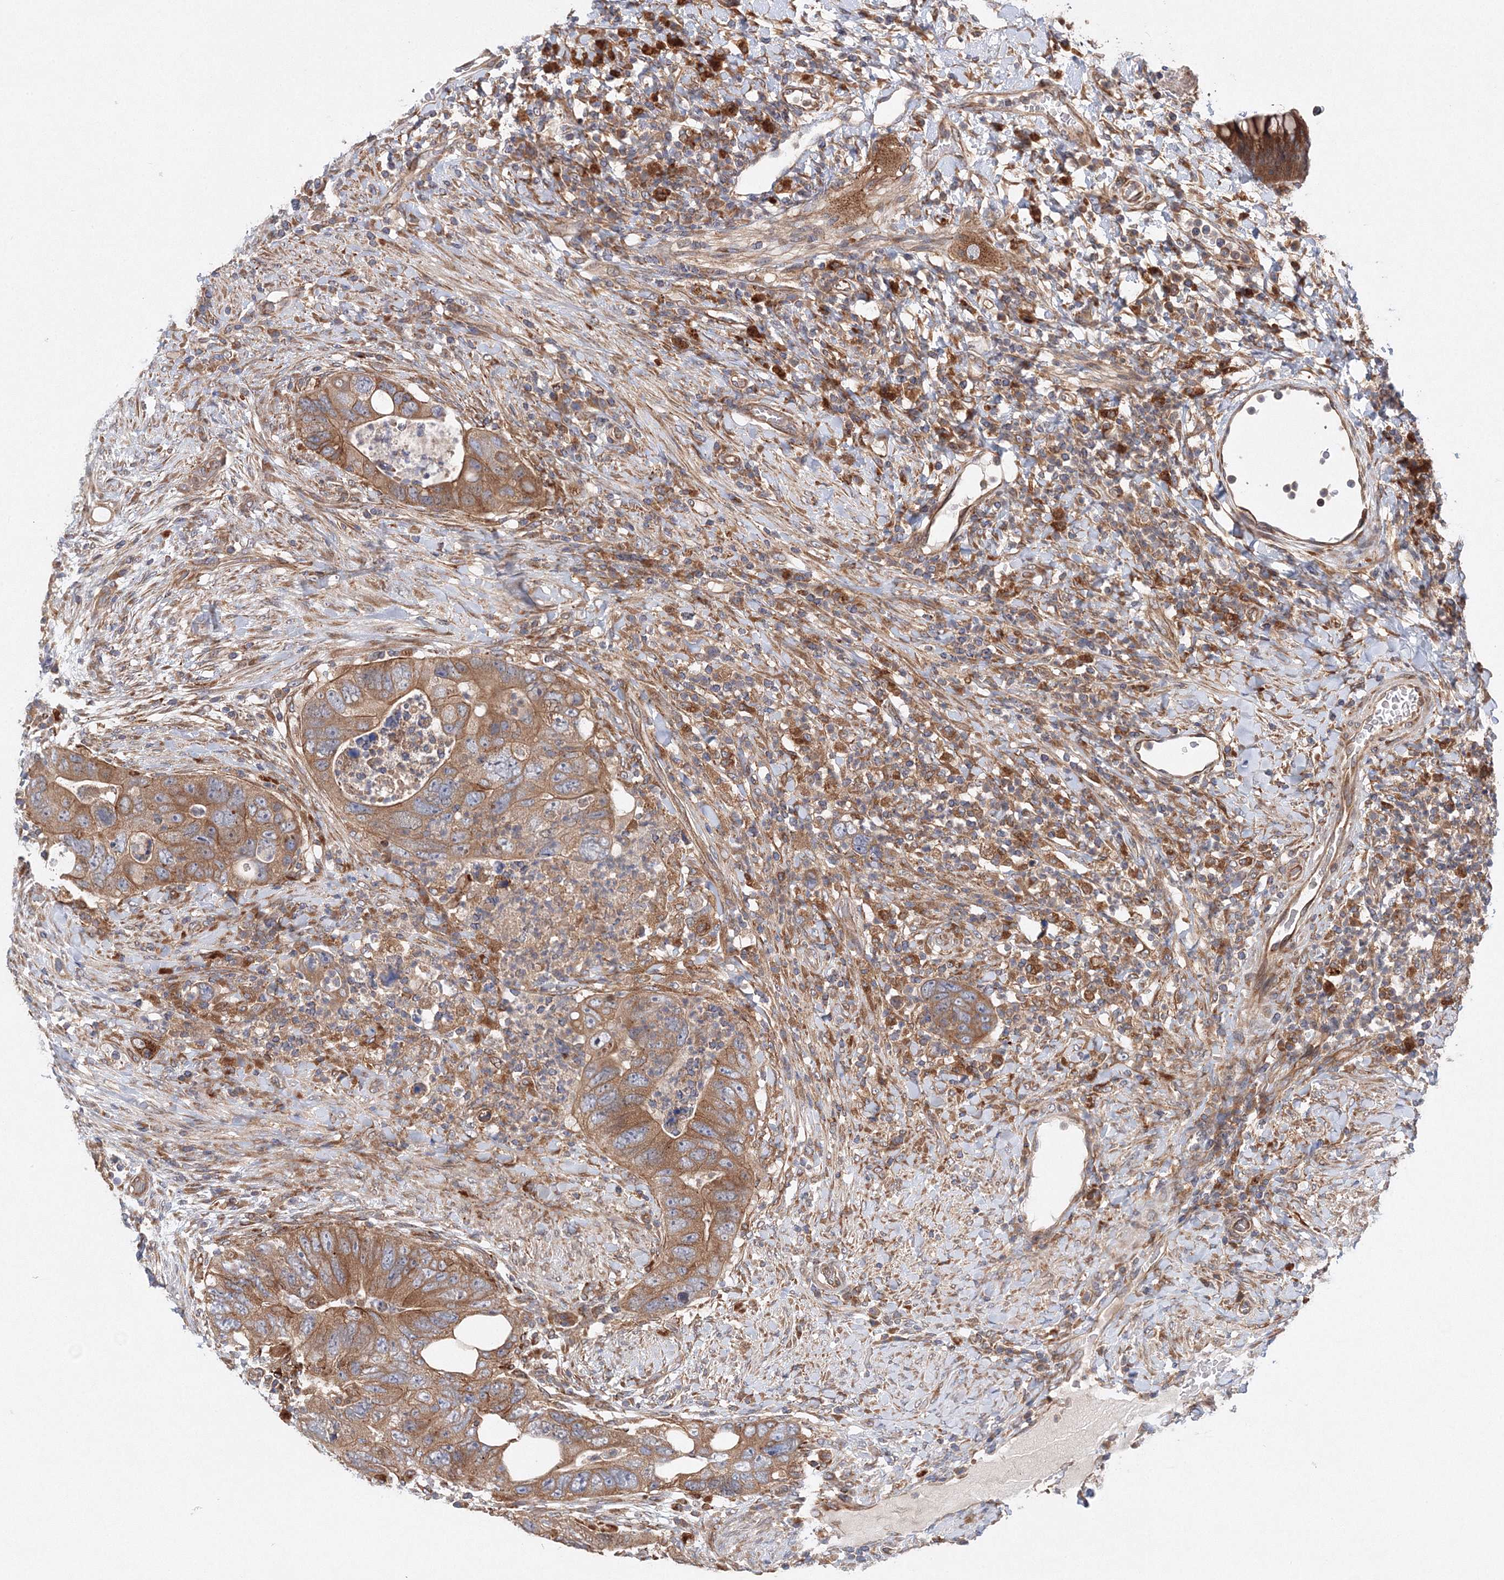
{"staining": {"intensity": "moderate", "quantity": ">75%", "location": "cytoplasmic/membranous"}, "tissue": "colorectal cancer", "cell_type": "Tumor cells", "image_type": "cancer", "snomed": [{"axis": "morphology", "description": "Adenocarcinoma, NOS"}, {"axis": "topography", "description": "Rectum"}], "caption": "The micrograph exhibits staining of colorectal cancer, revealing moderate cytoplasmic/membranous protein positivity (brown color) within tumor cells. Immunohistochemistry stains the protein in brown and the nuclei are stained blue.", "gene": "SLC36A1", "patient": {"sex": "male", "age": 59}}